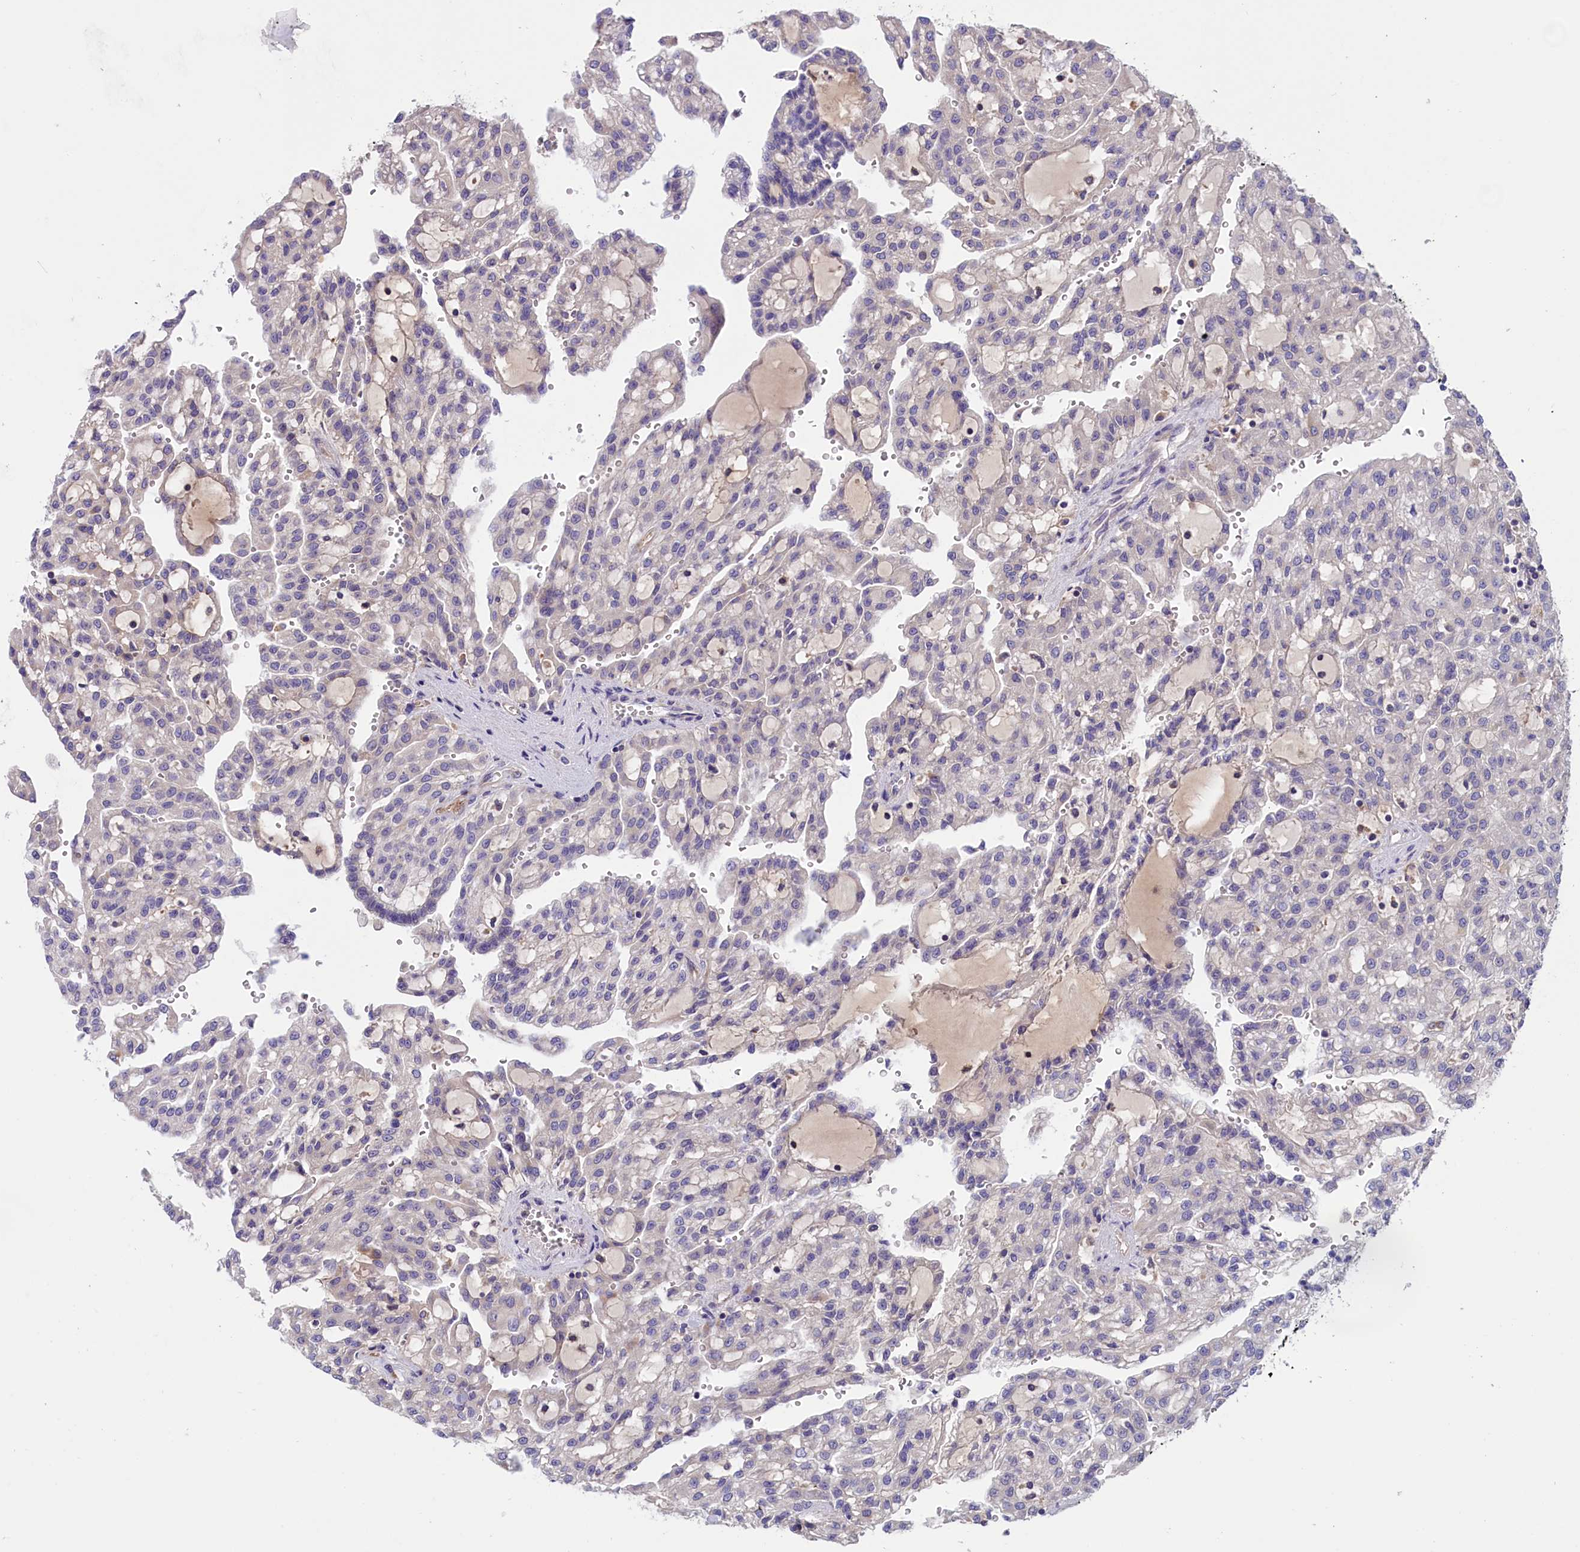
{"staining": {"intensity": "negative", "quantity": "none", "location": "none"}, "tissue": "renal cancer", "cell_type": "Tumor cells", "image_type": "cancer", "snomed": [{"axis": "morphology", "description": "Adenocarcinoma, NOS"}, {"axis": "topography", "description": "Kidney"}], "caption": "Immunohistochemistry (IHC) histopathology image of neoplastic tissue: renal cancer stained with DAB displays no significant protein expression in tumor cells.", "gene": "DNAJB9", "patient": {"sex": "male", "age": 63}}